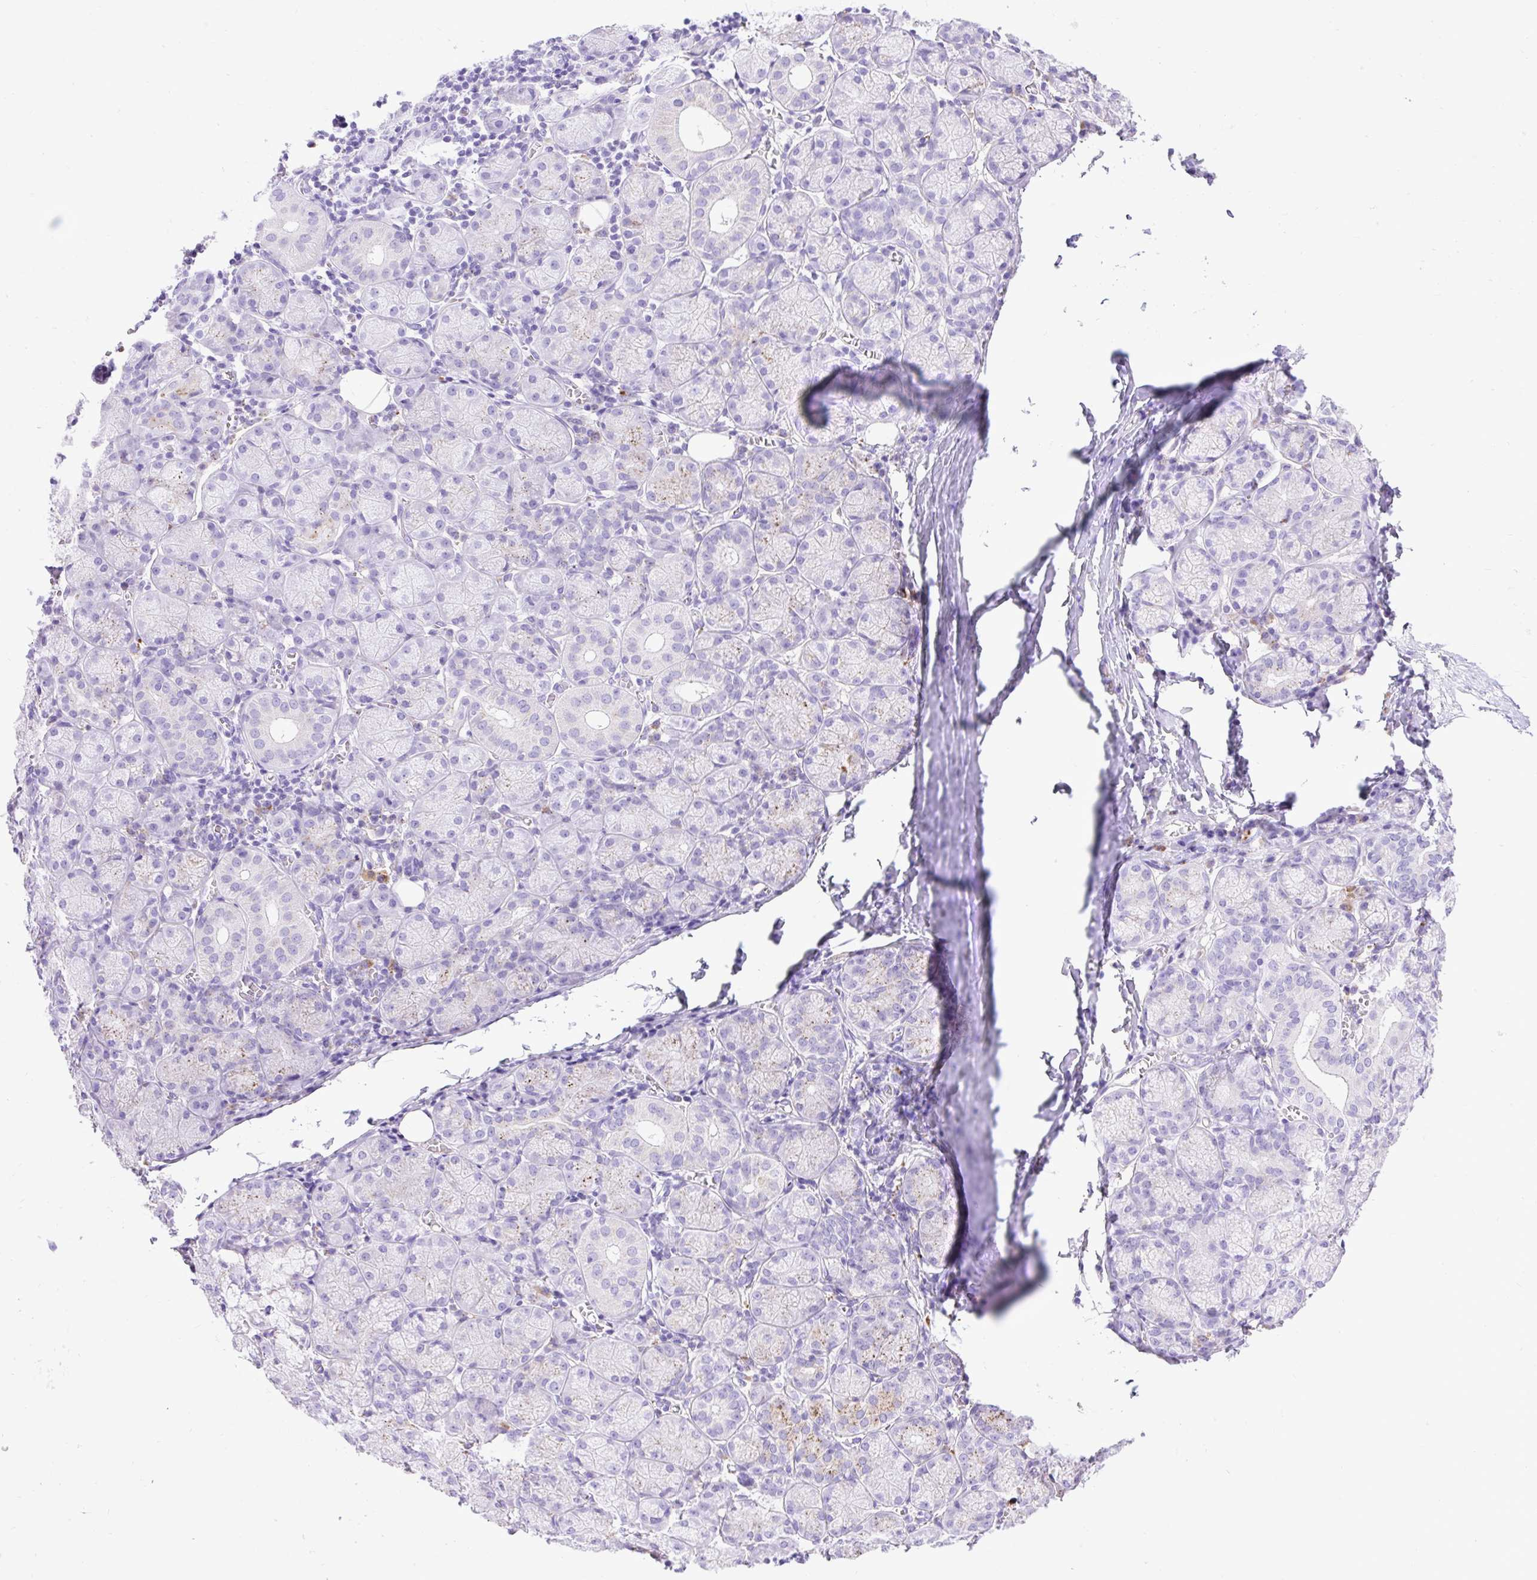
{"staining": {"intensity": "weak", "quantity": "<25%", "location": "cytoplasmic/membranous"}, "tissue": "salivary gland", "cell_type": "Glandular cells", "image_type": "normal", "snomed": [{"axis": "morphology", "description": "Normal tissue, NOS"}, {"axis": "topography", "description": "Salivary gland"}], "caption": "High power microscopy micrograph of an immunohistochemistry (IHC) photomicrograph of unremarkable salivary gland, revealing no significant expression in glandular cells.", "gene": "HEXB", "patient": {"sex": "female", "age": 24}}